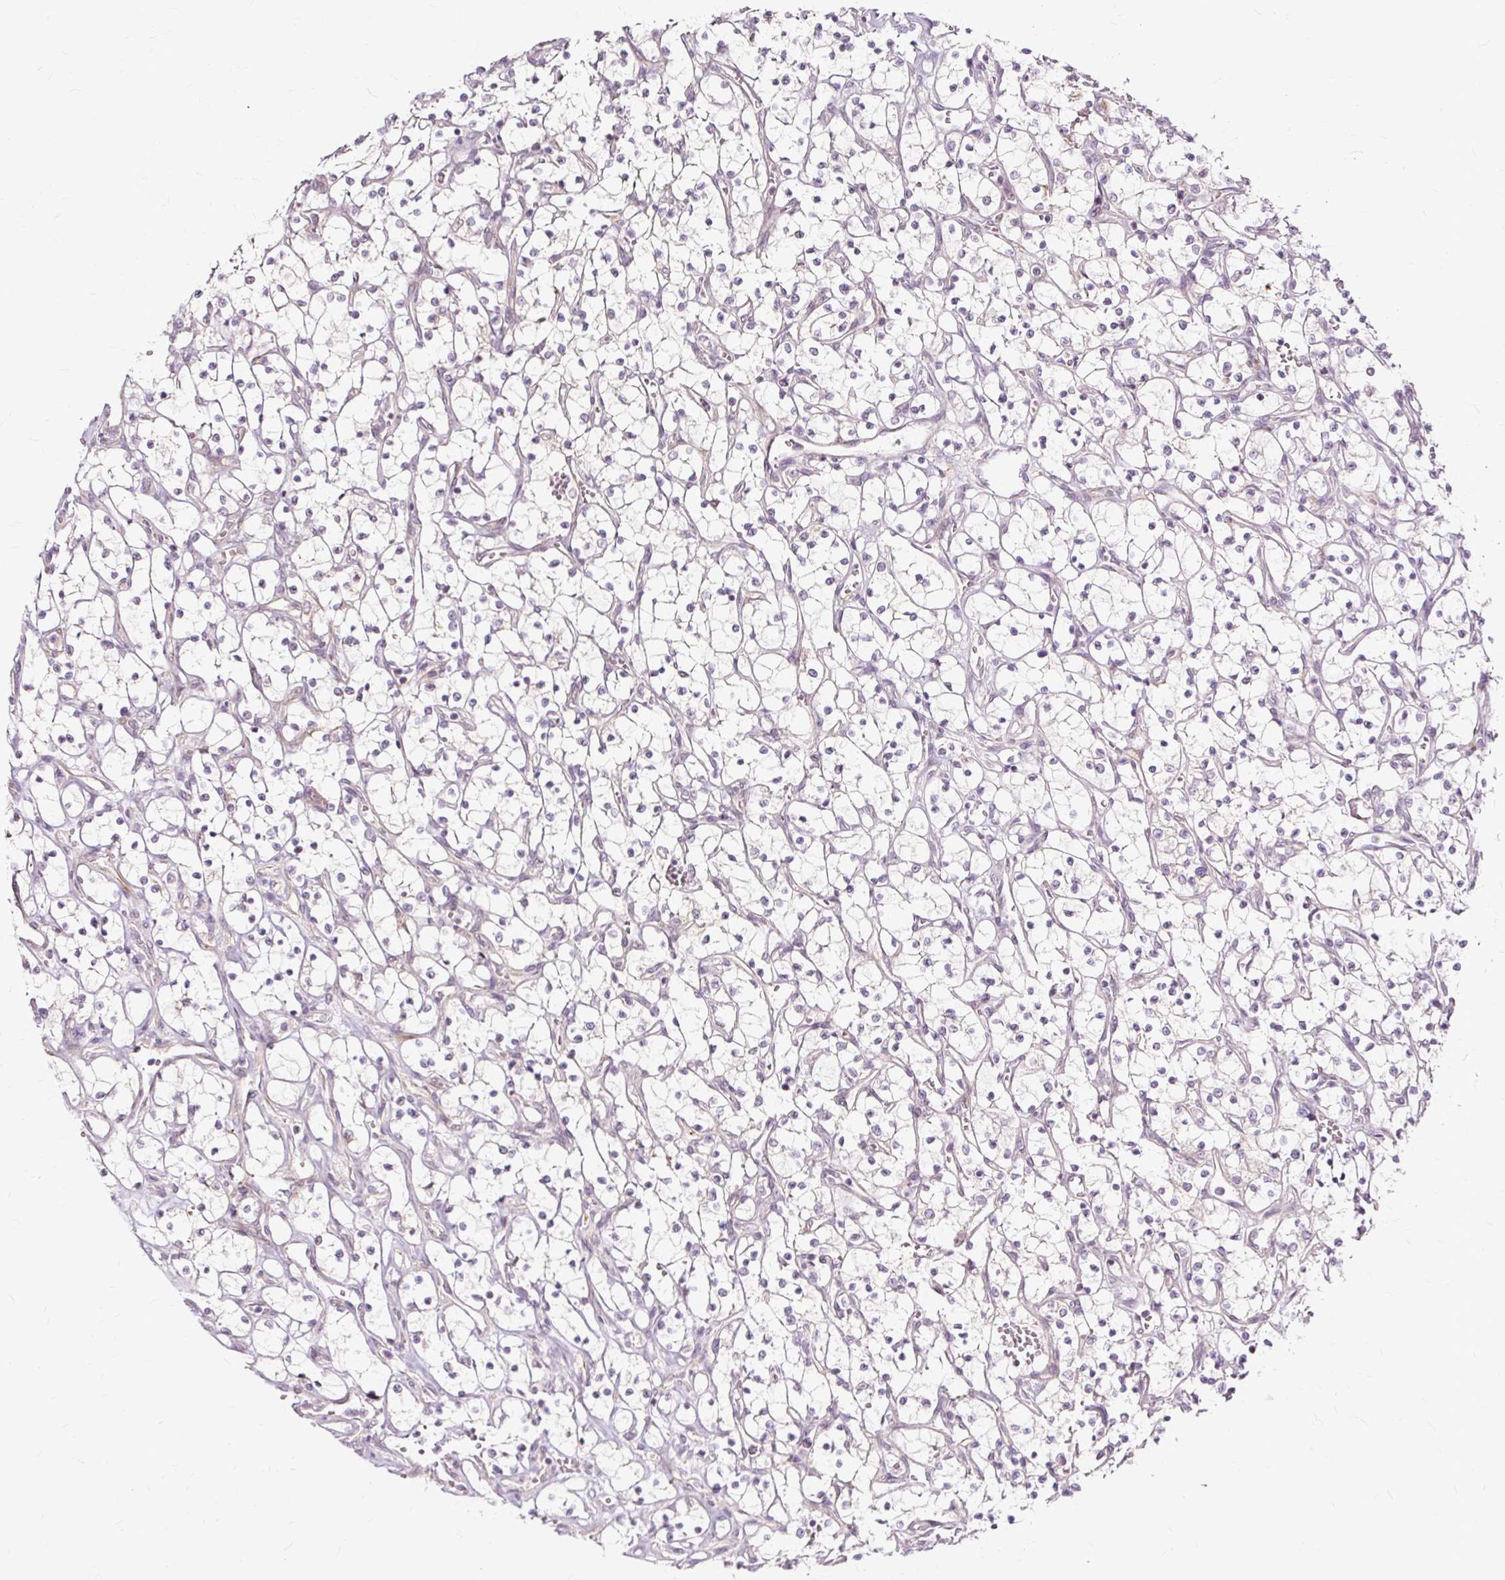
{"staining": {"intensity": "negative", "quantity": "none", "location": "none"}, "tissue": "renal cancer", "cell_type": "Tumor cells", "image_type": "cancer", "snomed": [{"axis": "morphology", "description": "Adenocarcinoma, NOS"}, {"axis": "topography", "description": "Kidney"}], "caption": "DAB immunohistochemical staining of human renal adenocarcinoma reveals no significant positivity in tumor cells.", "gene": "MMACHC", "patient": {"sex": "female", "age": 69}}